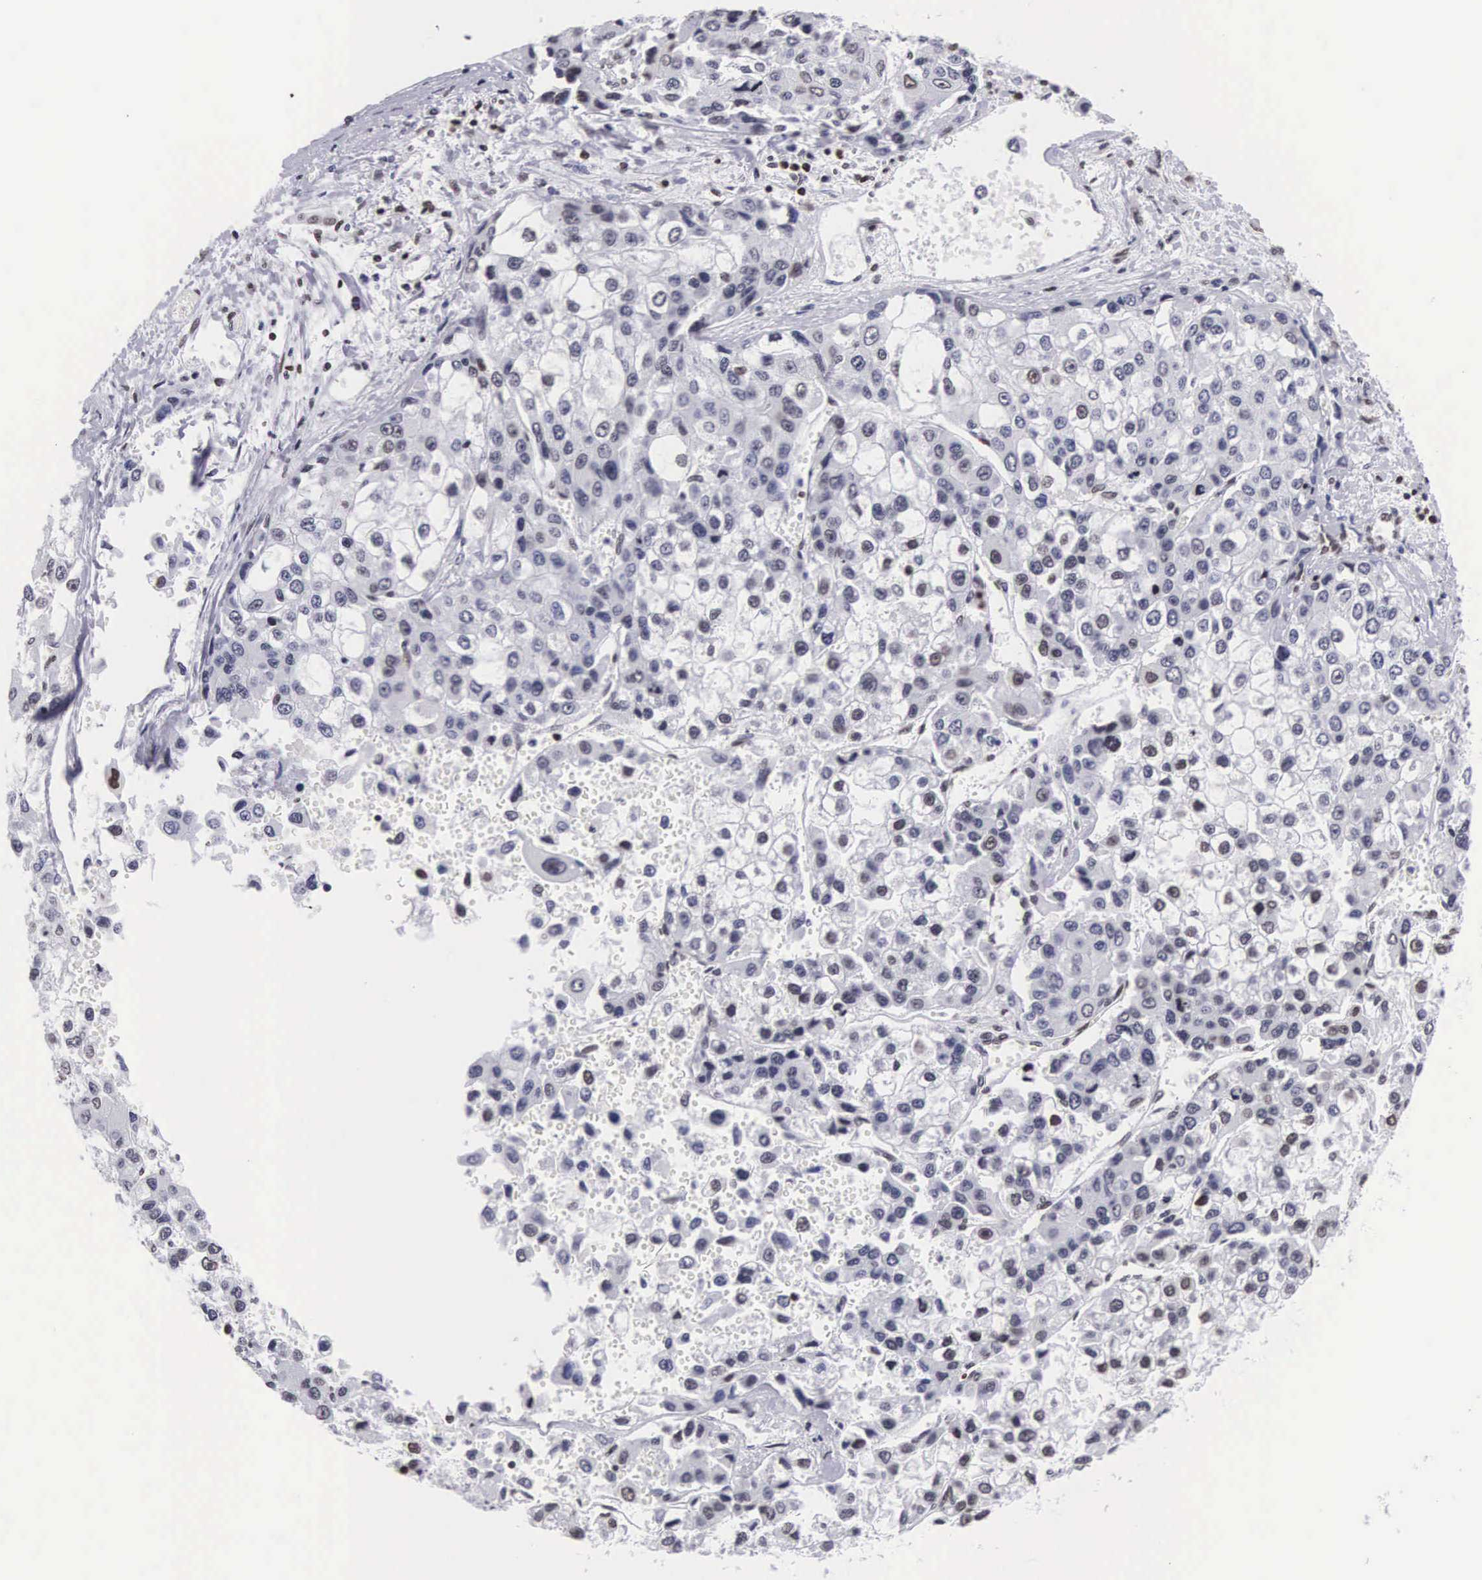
{"staining": {"intensity": "weak", "quantity": "<25%", "location": "nuclear"}, "tissue": "liver cancer", "cell_type": "Tumor cells", "image_type": "cancer", "snomed": [{"axis": "morphology", "description": "Carcinoma, Hepatocellular, NOS"}, {"axis": "topography", "description": "Liver"}], "caption": "Liver cancer was stained to show a protein in brown. There is no significant staining in tumor cells.", "gene": "MECP2", "patient": {"sex": "female", "age": 66}}